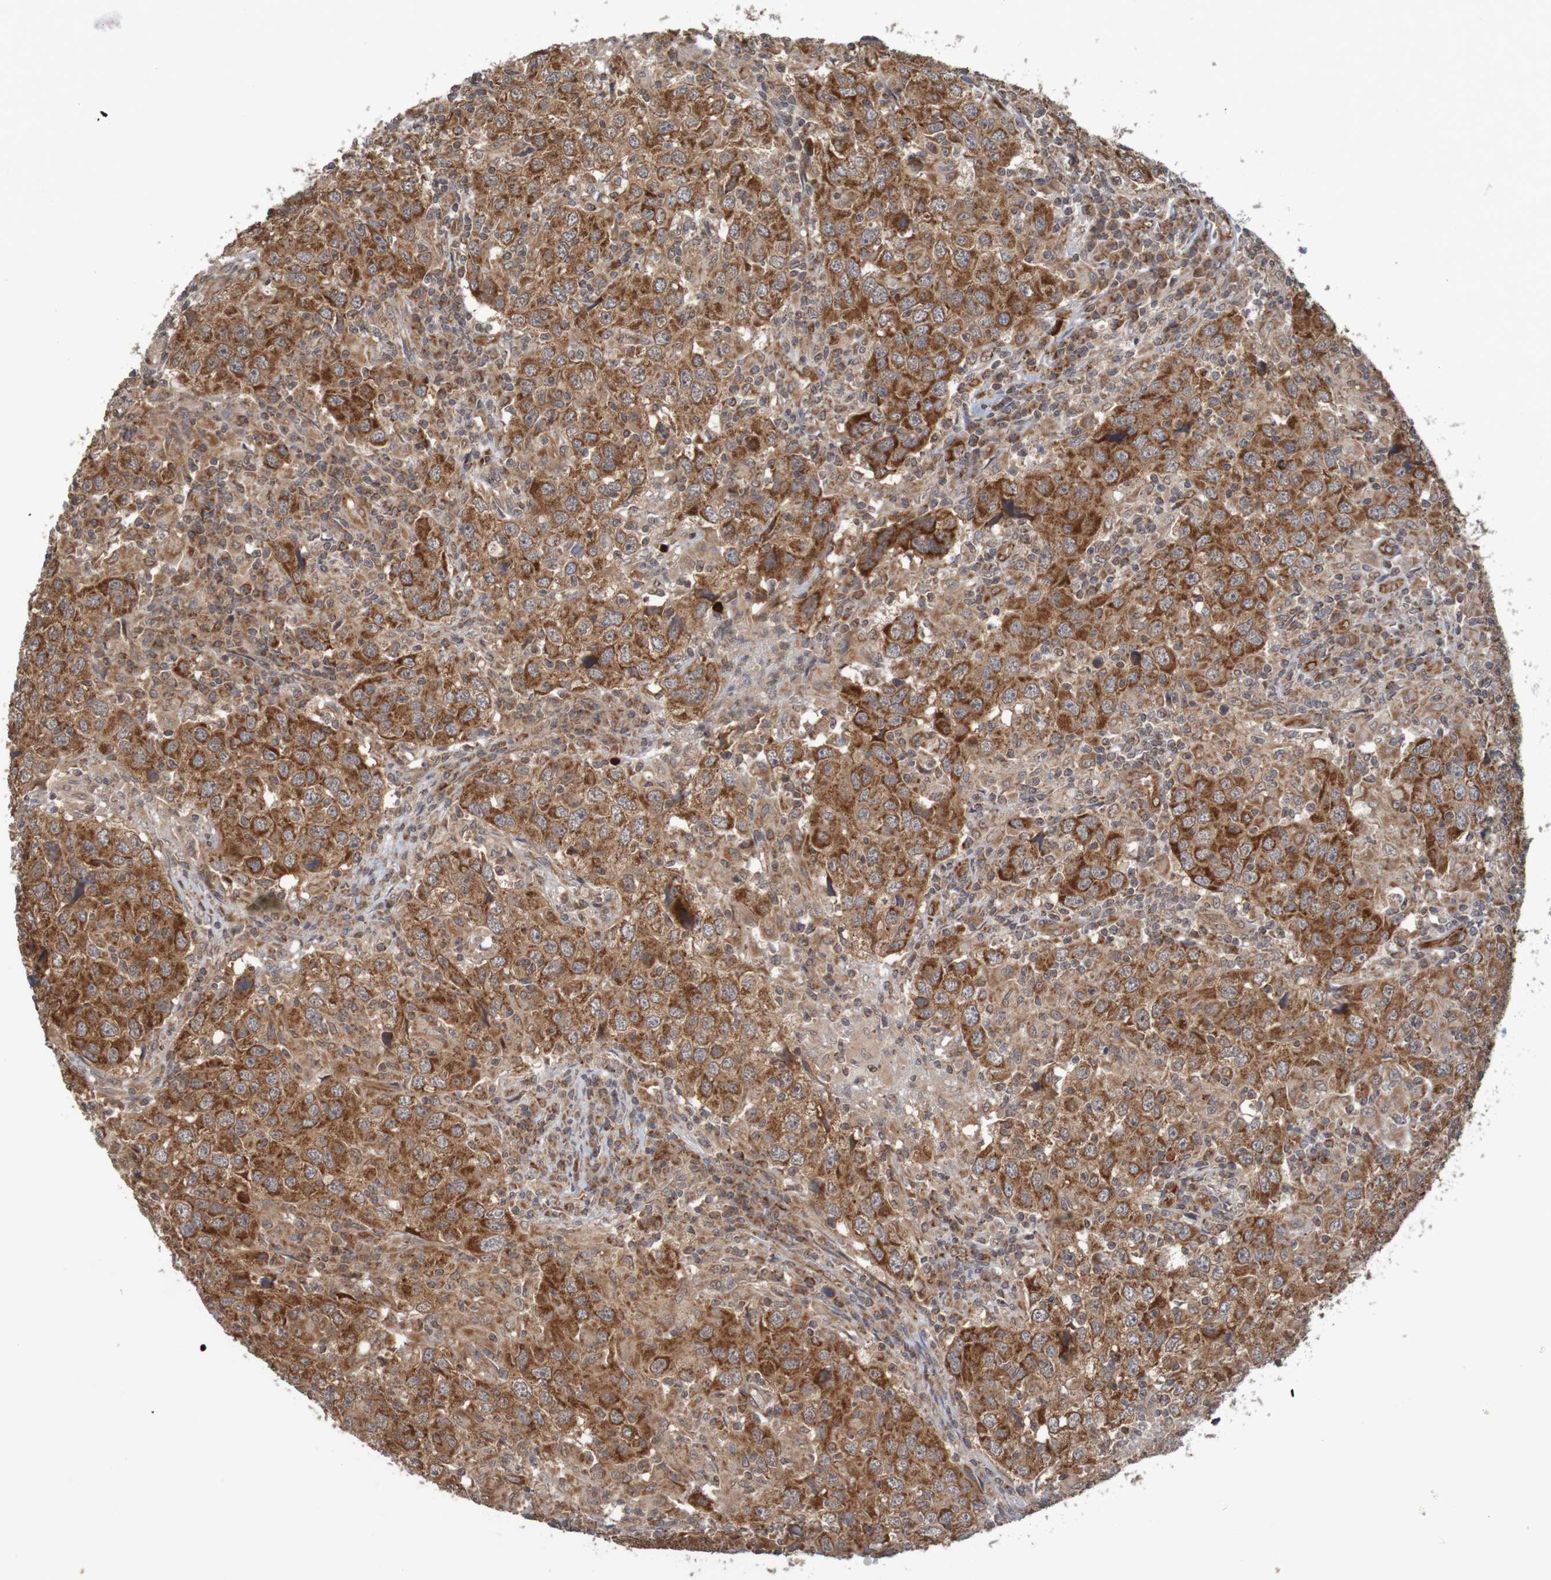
{"staining": {"intensity": "strong", "quantity": ">75%", "location": "cytoplasmic/membranous"}, "tissue": "head and neck cancer", "cell_type": "Tumor cells", "image_type": "cancer", "snomed": [{"axis": "morphology", "description": "Adenocarcinoma, NOS"}, {"axis": "topography", "description": "Salivary gland"}, {"axis": "topography", "description": "Head-Neck"}], "caption": "This photomicrograph exhibits immunohistochemistry (IHC) staining of adenocarcinoma (head and neck), with high strong cytoplasmic/membranous staining in about >75% of tumor cells.", "gene": "MRPL52", "patient": {"sex": "female", "age": 65}}